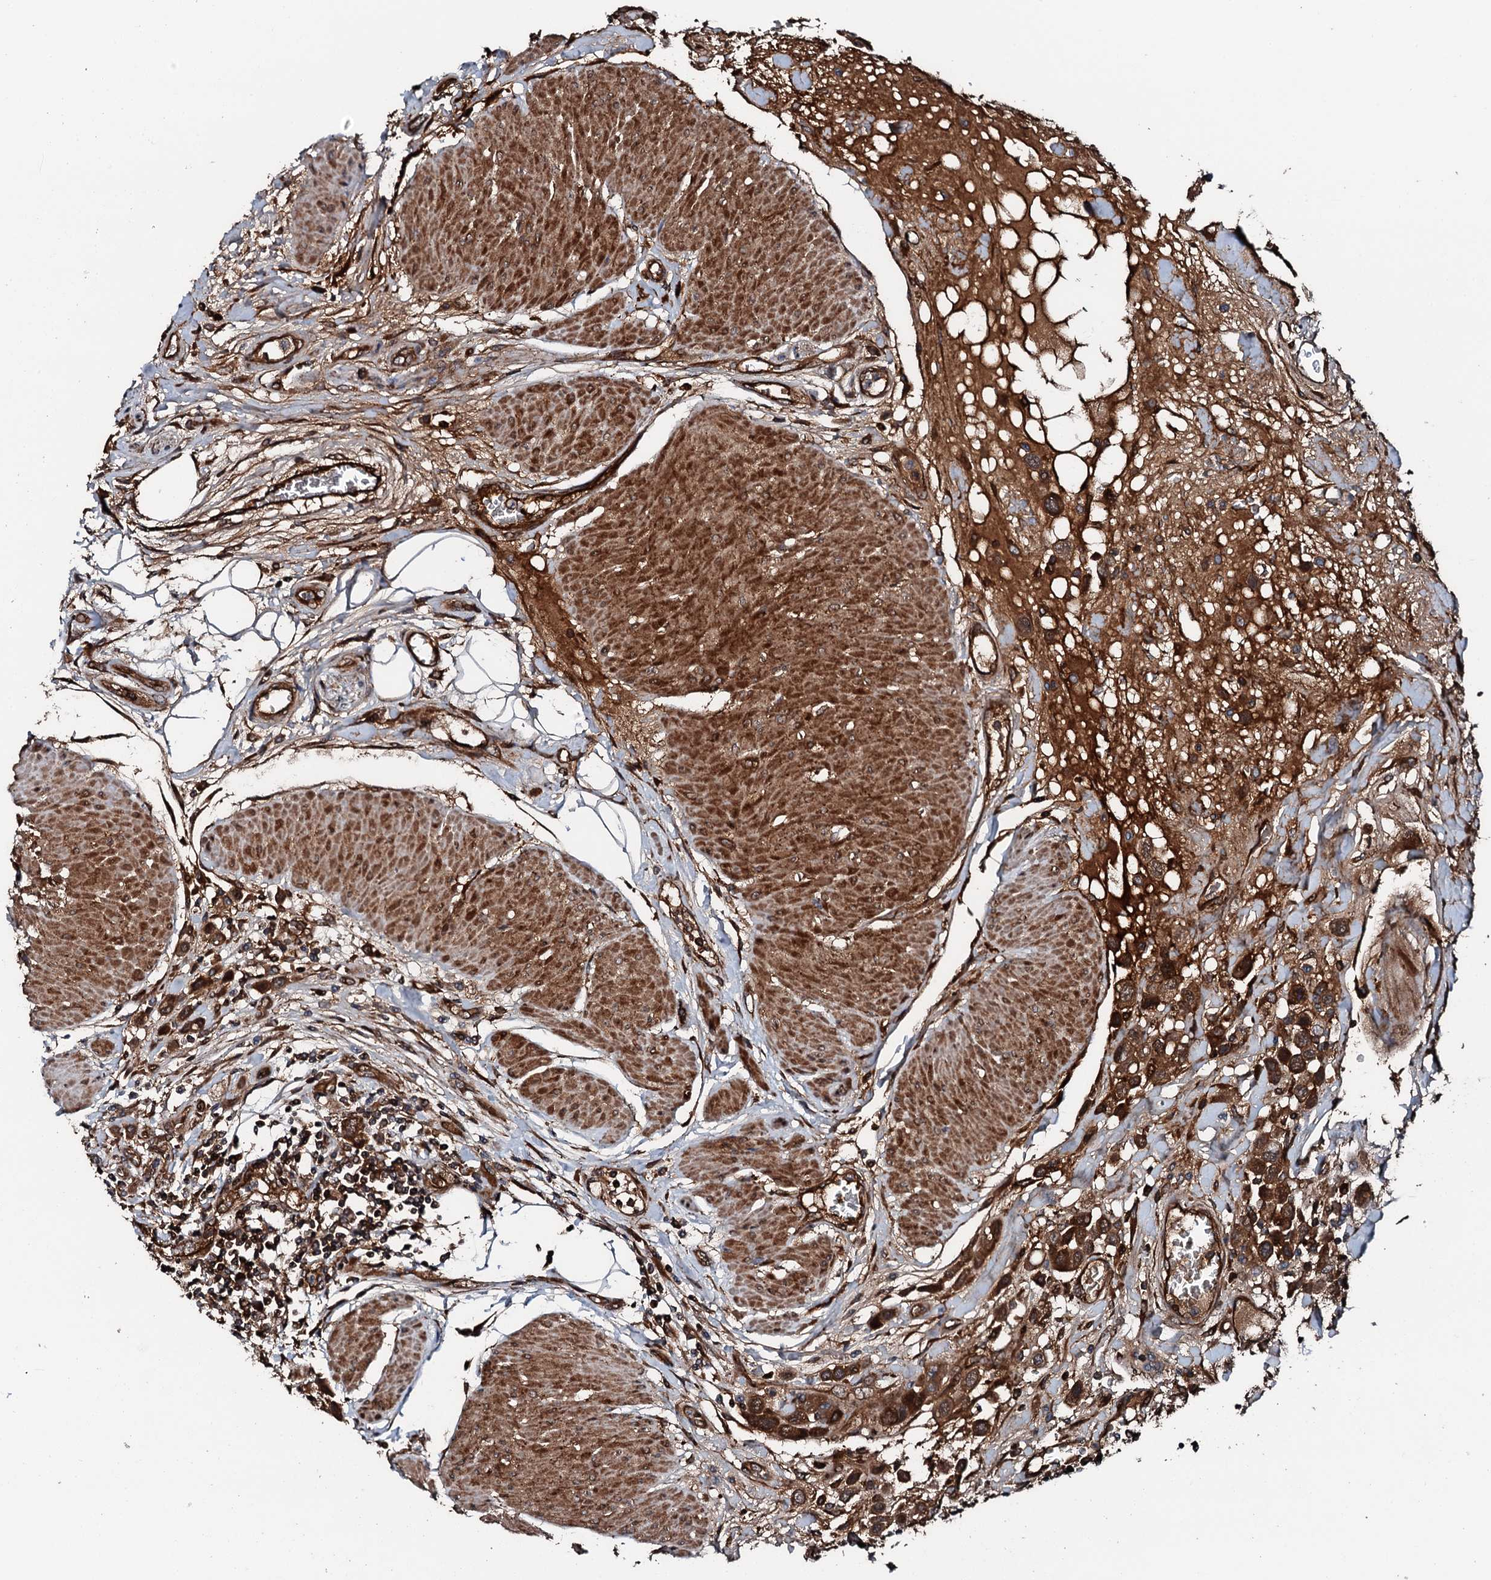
{"staining": {"intensity": "strong", "quantity": ">75%", "location": "cytoplasmic/membranous"}, "tissue": "urothelial cancer", "cell_type": "Tumor cells", "image_type": "cancer", "snomed": [{"axis": "morphology", "description": "Urothelial carcinoma, High grade"}, {"axis": "topography", "description": "Urinary bladder"}], "caption": "This photomicrograph exhibits high-grade urothelial carcinoma stained with immunohistochemistry (IHC) to label a protein in brown. The cytoplasmic/membranous of tumor cells show strong positivity for the protein. Nuclei are counter-stained blue.", "gene": "FLYWCH1", "patient": {"sex": "male", "age": 50}}